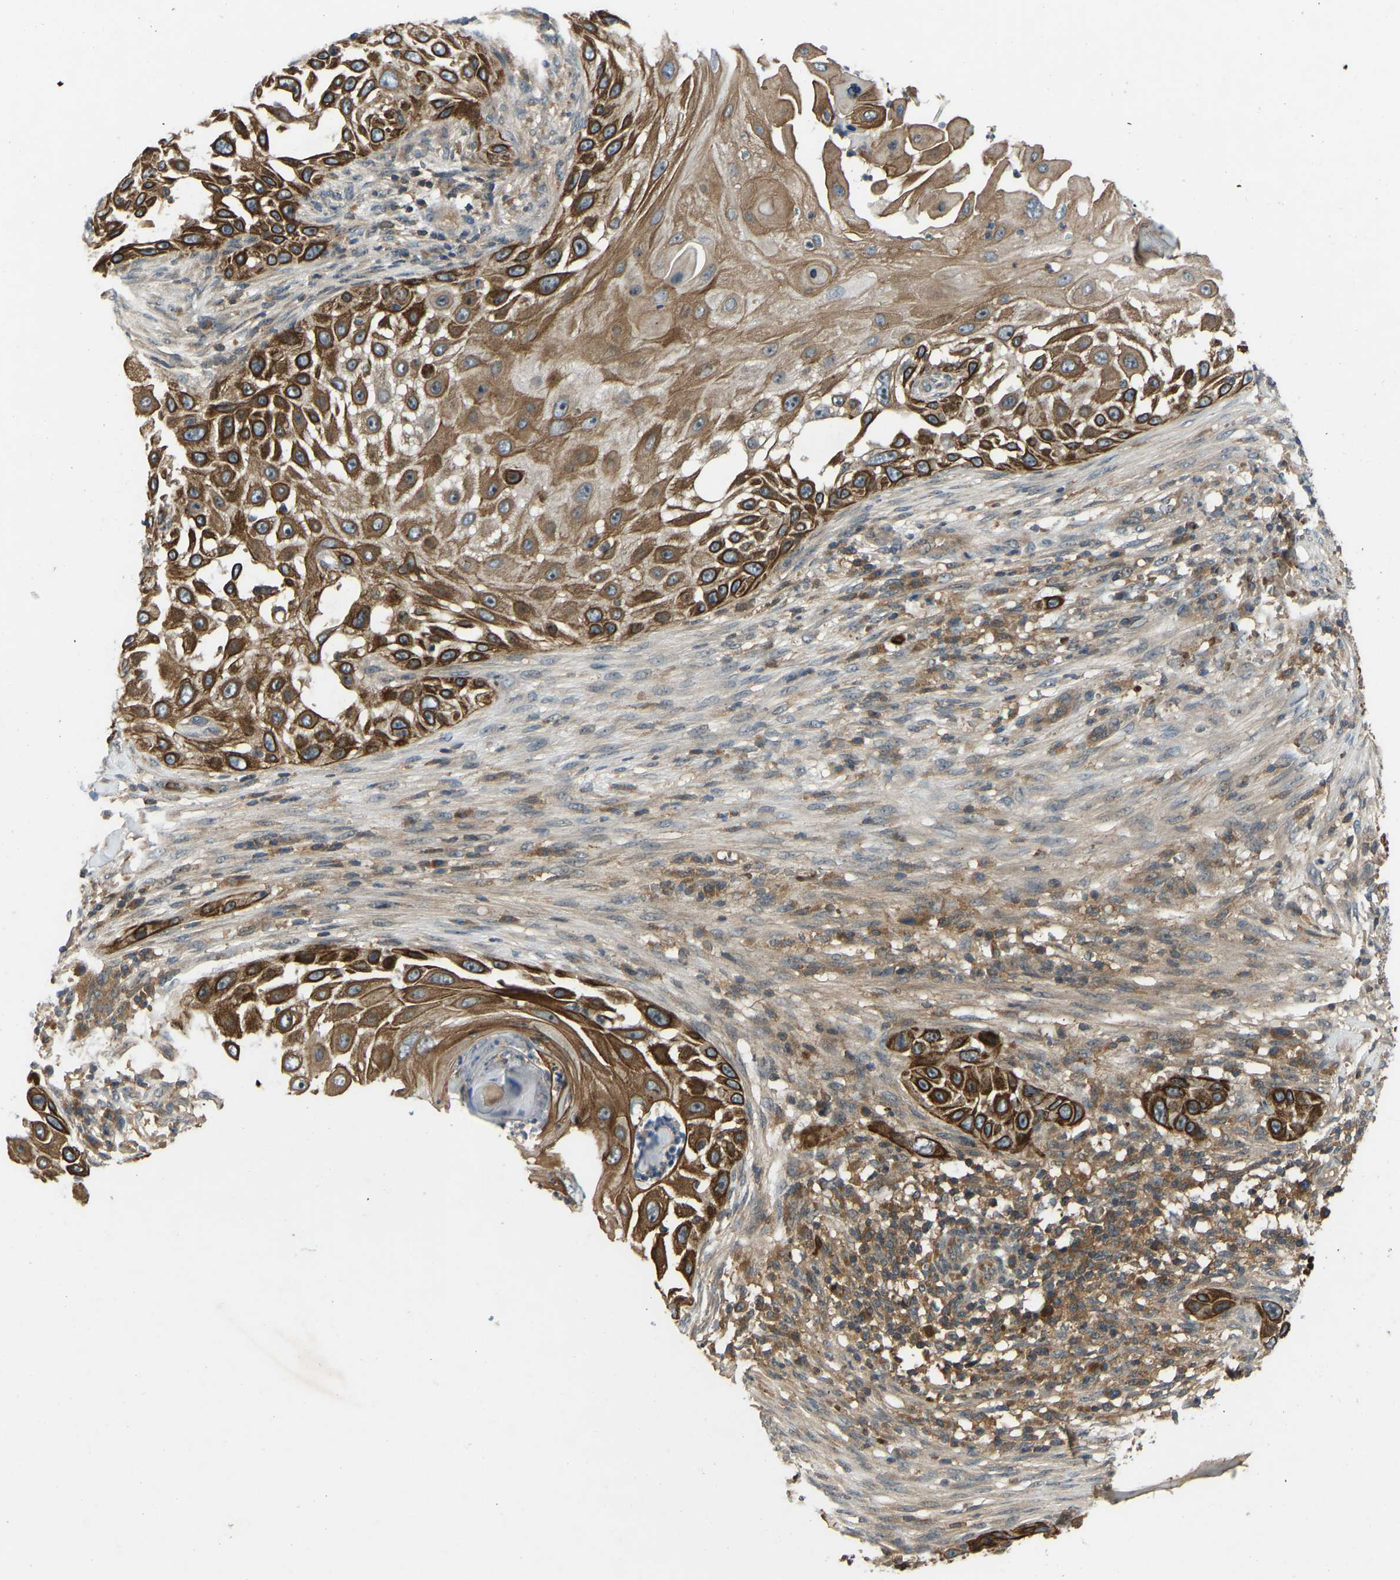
{"staining": {"intensity": "strong", "quantity": ">75%", "location": "cytoplasmic/membranous"}, "tissue": "skin cancer", "cell_type": "Tumor cells", "image_type": "cancer", "snomed": [{"axis": "morphology", "description": "Squamous cell carcinoma, NOS"}, {"axis": "topography", "description": "Skin"}], "caption": "Tumor cells show high levels of strong cytoplasmic/membranous positivity in about >75% of cells in skin cancer.", "gene": "ZNF71", "patient": {"sex": "female", "age": 44}}